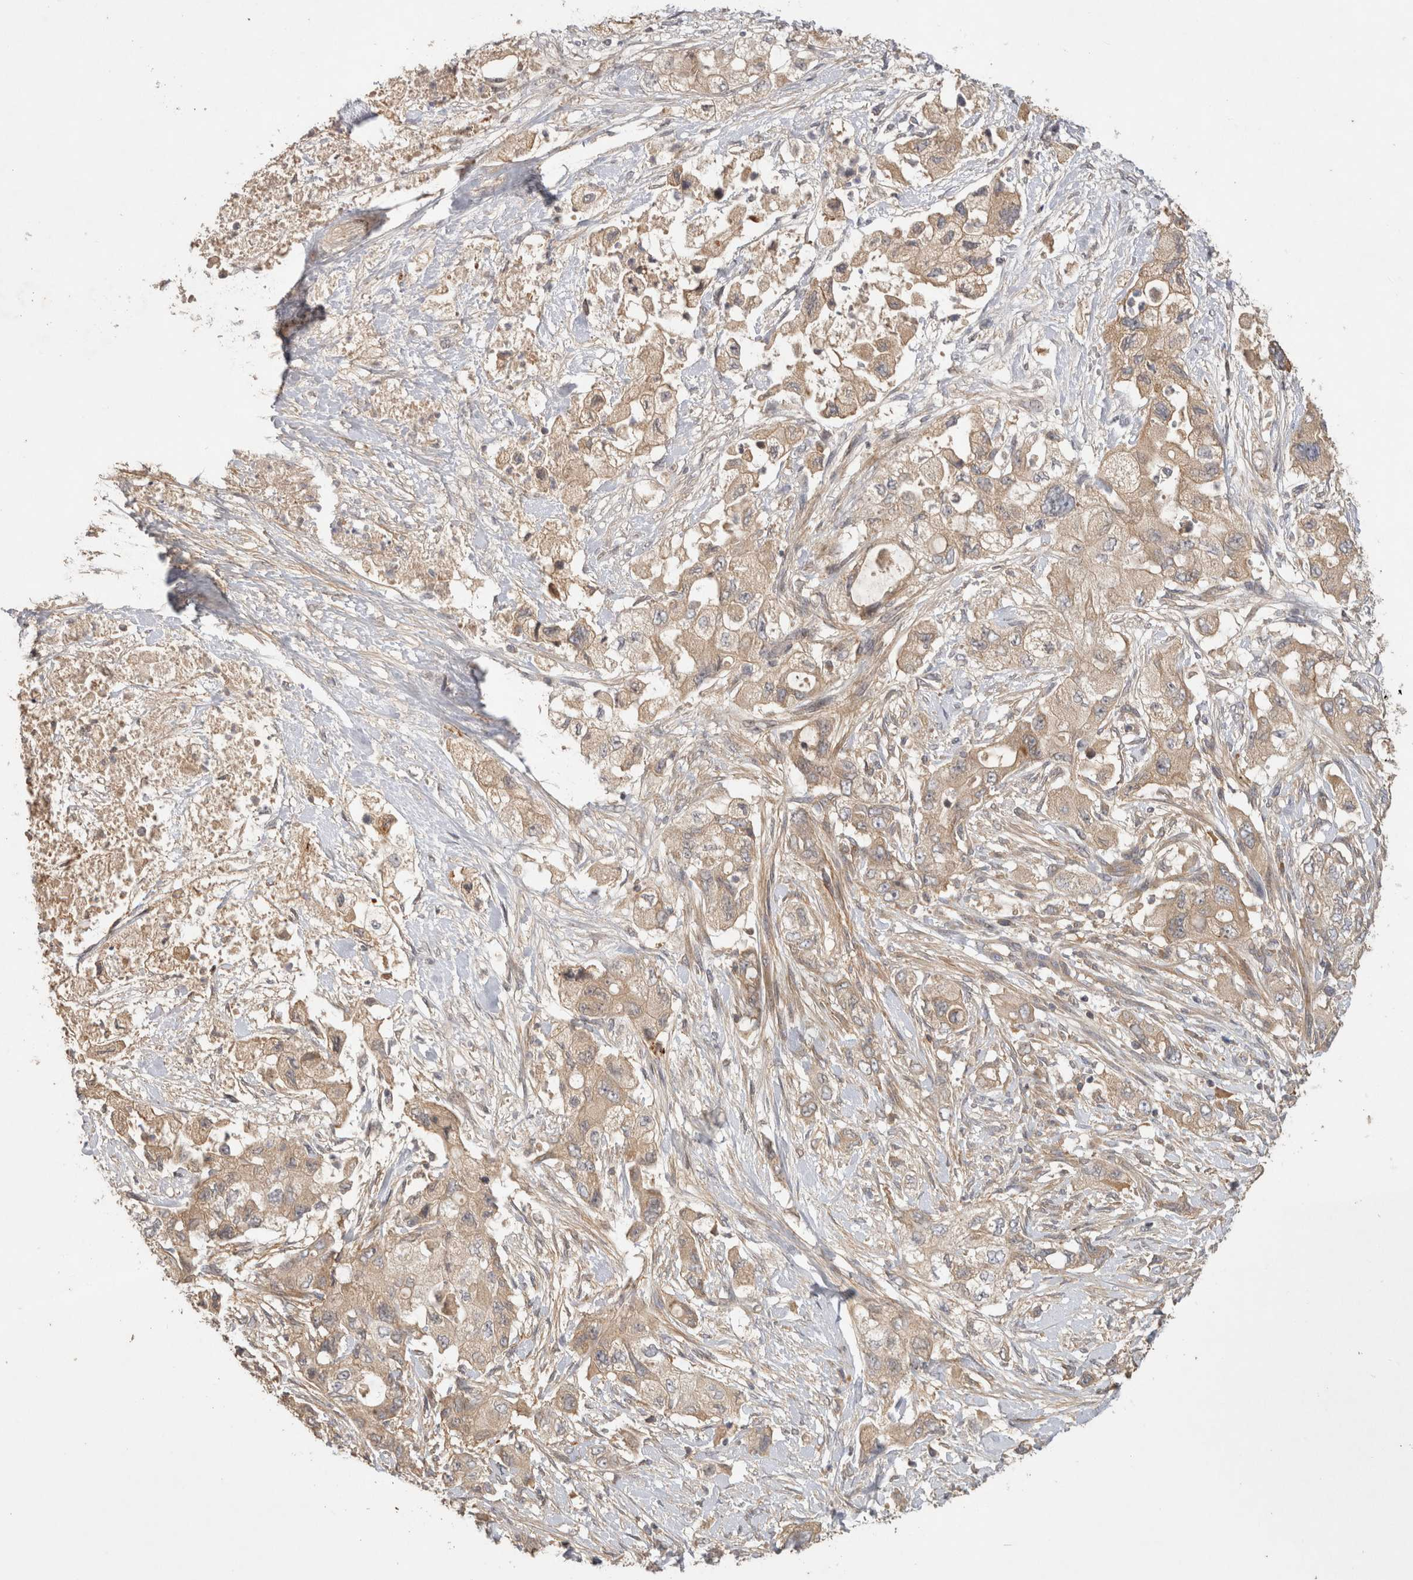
{"staining": {"intensity": "weak", "quantity": ">75%", "location": "cytoplasmic/membranous"}, "tissue": "pancreatic cancer", "cell_type": "Tumor cells", "image_type": "cancer", "snomed": [{"axis": "morphology", "description": "Adenocarcinoma, NOS"}, {"axis": "topography", "description": "Pancreas"}], "caption": "Immunohistochemical staining of human pancreatic cancer (adenocarcinoma) shows low levels of weak cytoplasmic/membranous protein expression in approximately >75% of tumor cells. The staining was performed using DAB (3,3'-diaminobenzidine) to visualize the protein expression in brown, while the nuclei were stained in blue with hematoxylin (Magnification: 20x).", "gene": "PPP1R42", "patient": {"sex": "female", "age": 73}}